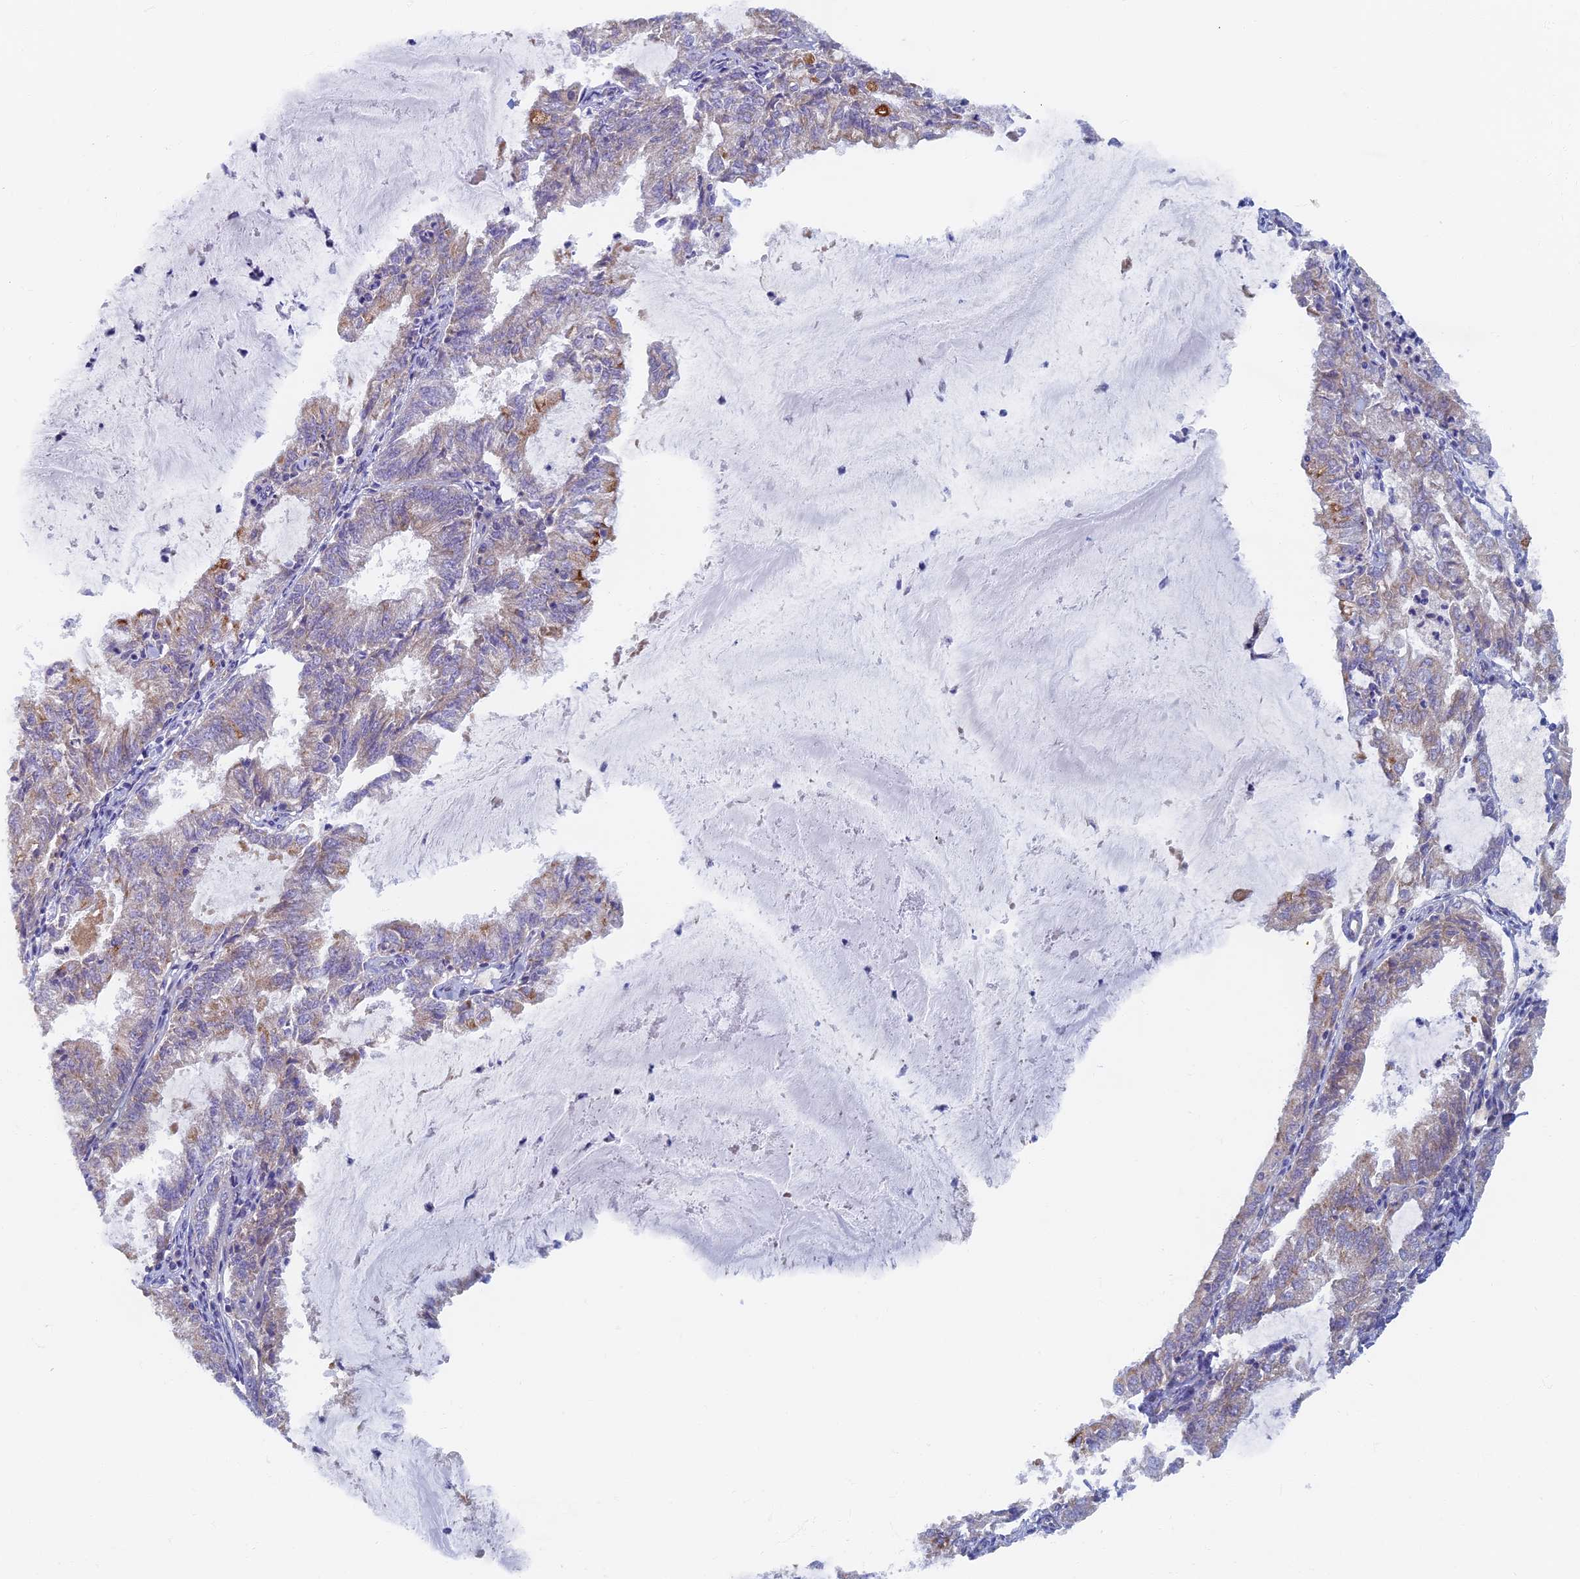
{"staining": {"intensity": "moderate", "quantity": "<25%", "location": "cytoplasmic/membranous"}, "tissue": "endometrial cancer", "cell_type": "Tumor cells", "image_type": "cancer", "snomed": [{"axis": "morphology", "description": "Adenocarcinoma, NOS"}, {"axis": "topography", "description": "Endometrium"}], "caption": "A micrograph showing moderate cytoplasmic/membranous staining in approximately <25% of tumor cells in endometrial cancer (adenocarcinoma), as visualized by brown immunohistochemical staining.", "gene": "TMEM44", "patient": {"sex": "female", "age": 57}}